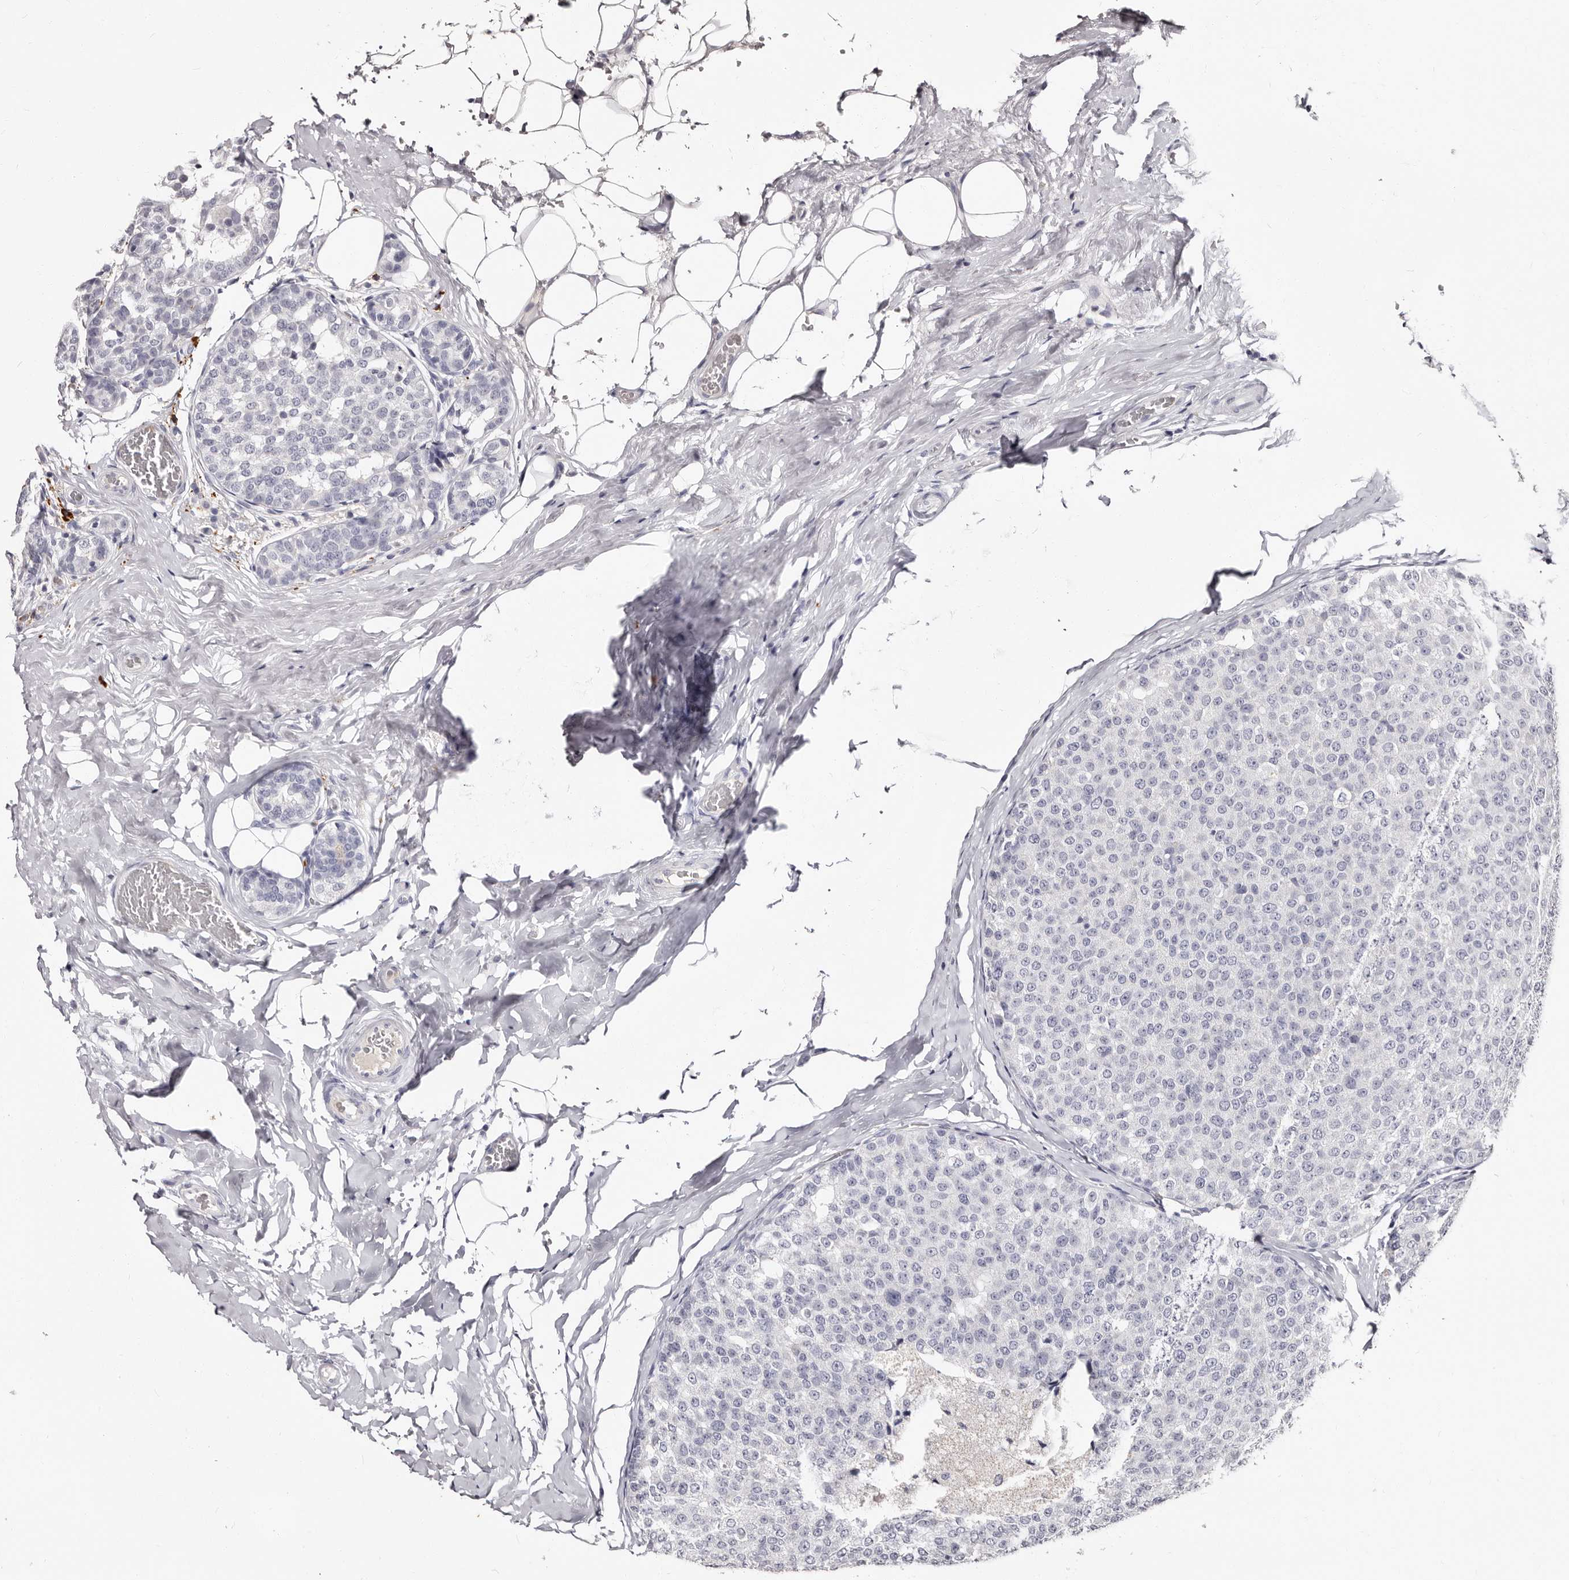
{"staining": {"intensity": "negative", "quantity": "none", "location": "none"}, "tissue": "breast cancer", "cell_type": "Tumor cells", "image_type": "cancer", "snomed": [{"axis": "morphology", "description": "Normal tissue, NOS"}, {"axis": "morphology", "description": "Duct carcinoma"}, {"axis": "topography", "description": "Breast"}], "caption": "There is no significant expression in tumor cells of invasive ductal carcinoma (breast).", "gene": "TBC1D22B", "patient": {"sex": "female", "age": 43}}